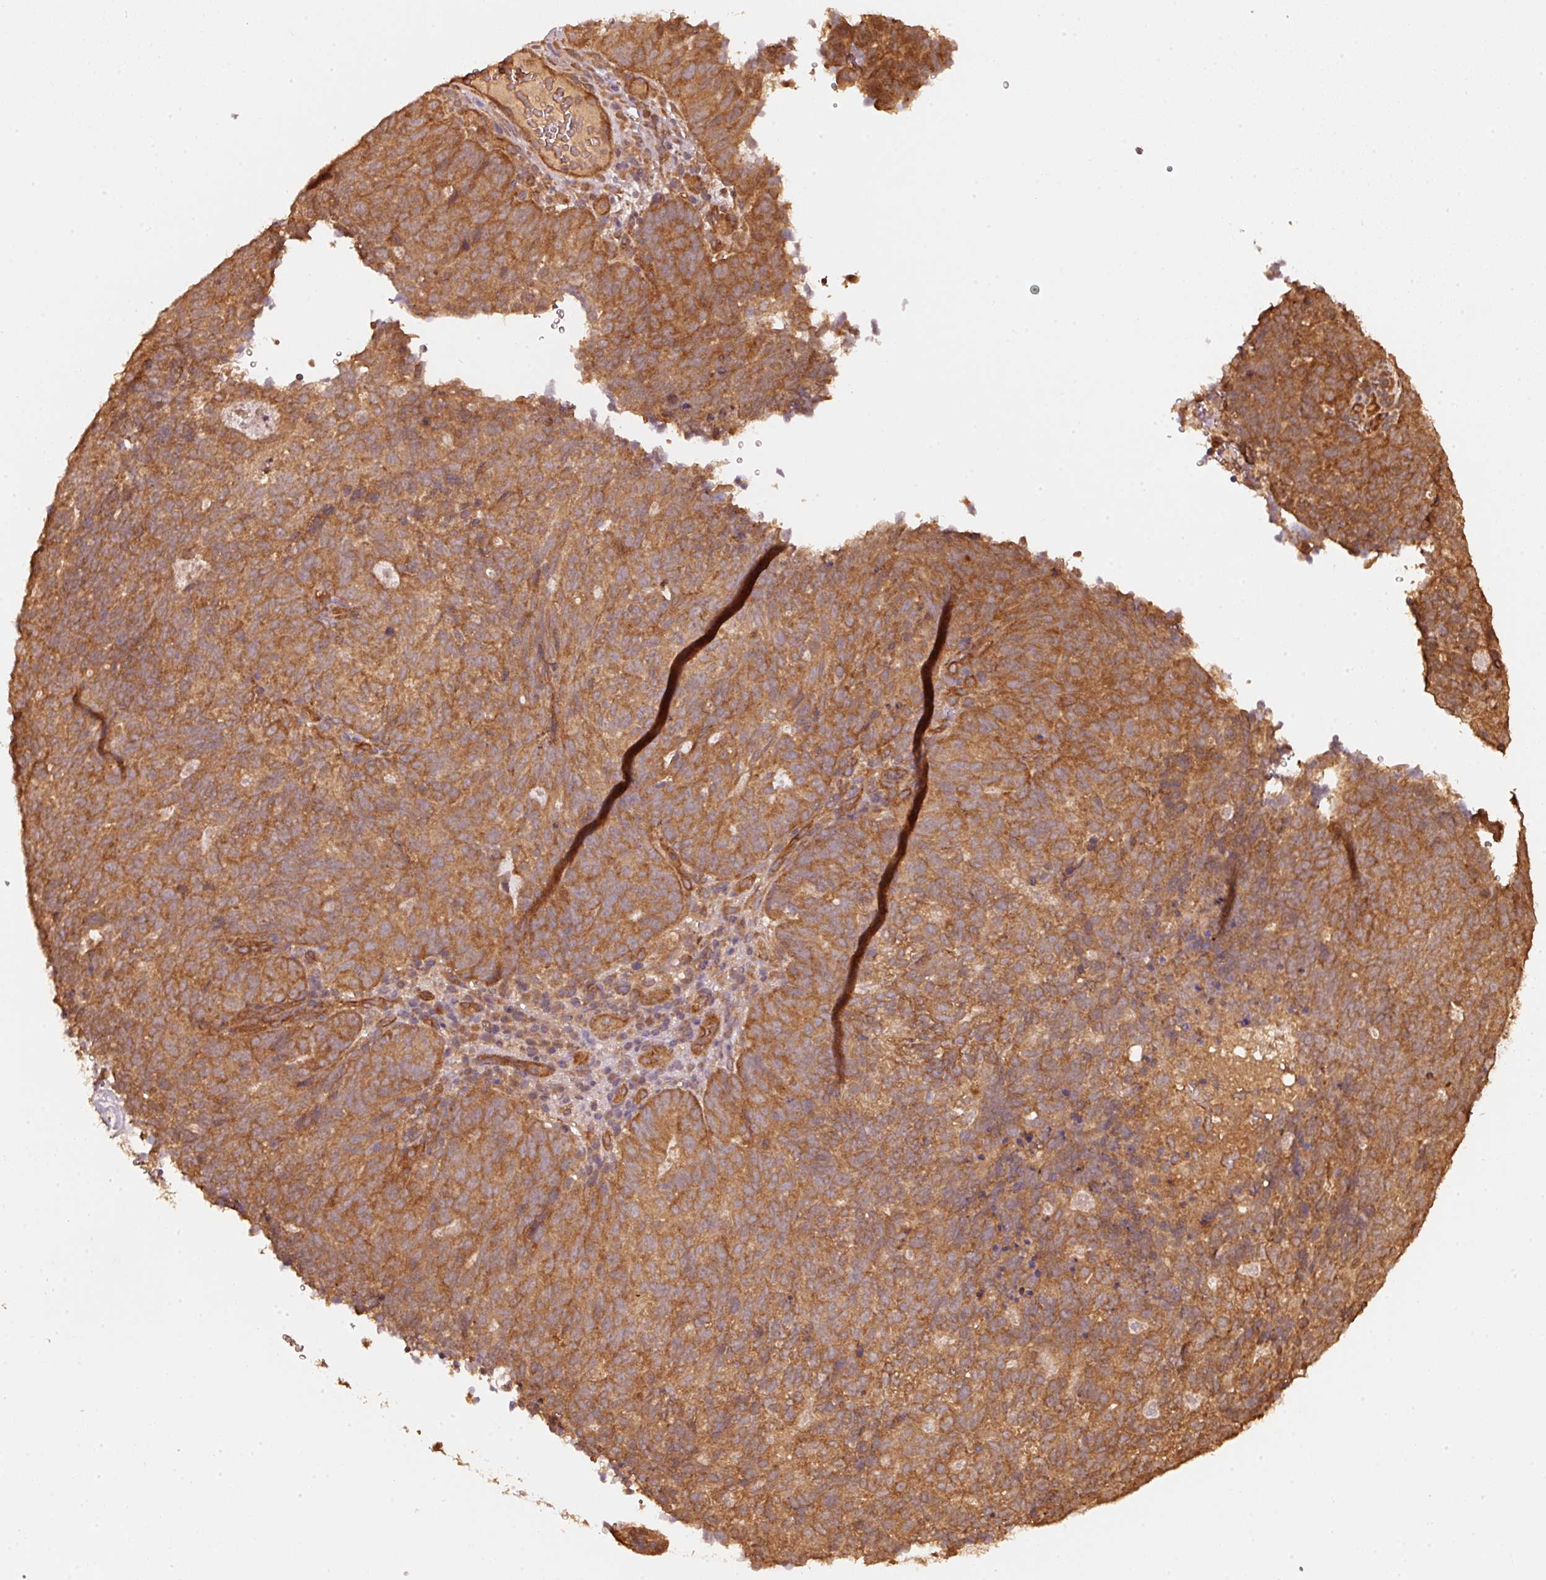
{"staining": {"intensity": "strong", "quantity": ">75%", "location": "cytoplasmic/membranous"}, "tissue": "cervical cancer", "cell_type": "Tumor cells", "image_type": "cancer", "snomed": [{"axis": "morphology", "description": "Adenocarcinoma, NOS"}, {"axis": "topography", "description": "Cervix"}], "caption": "This is a photomicrograph of immunohistochemistry staining of adenocarcinoma (cervical), which shows strong positivity in the cytoplasmic/membranous of tumor cells.", "gene": "STAU1", "patient": {"sex": "female", "age": 38}}